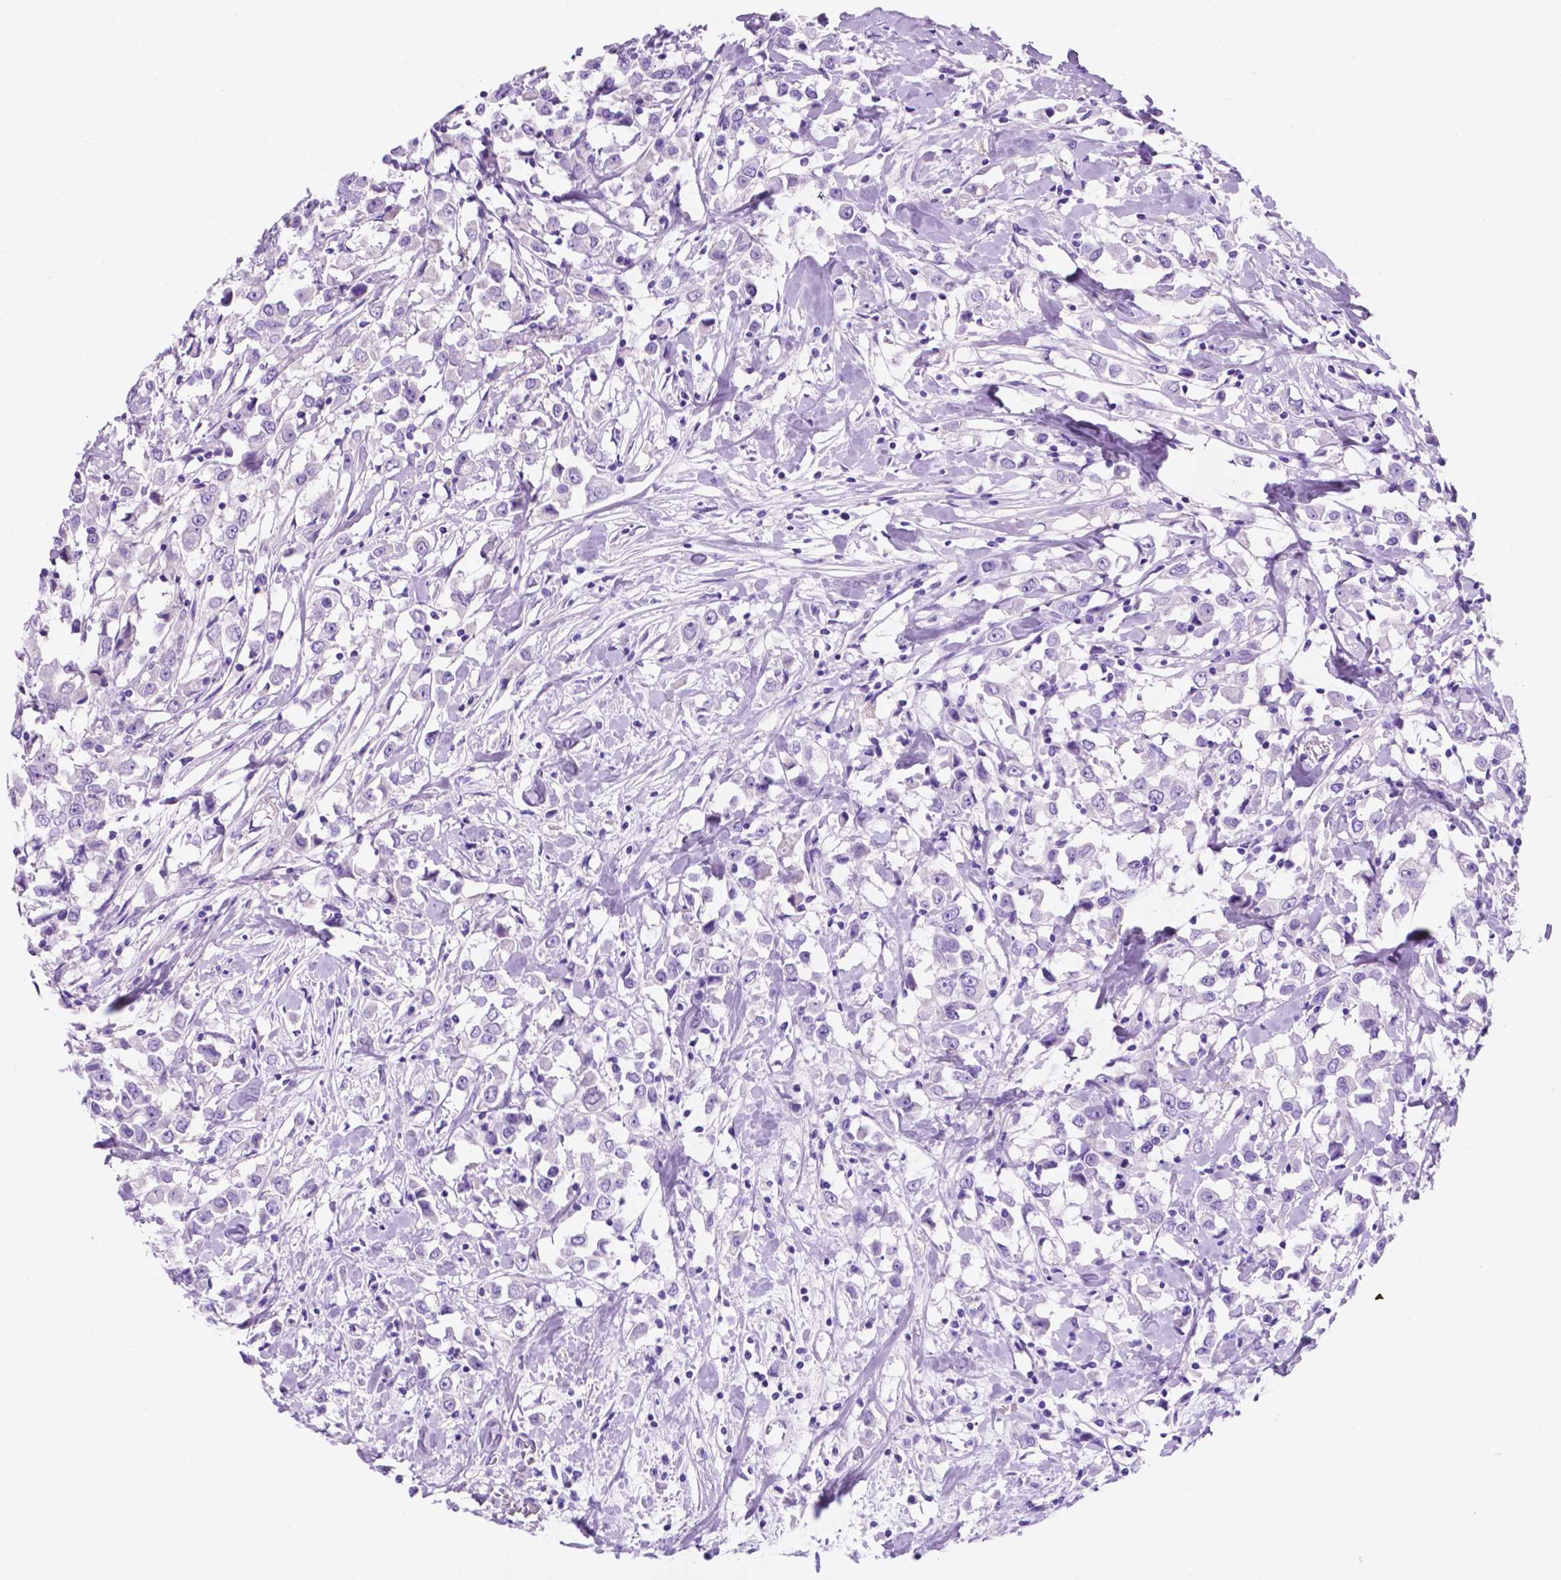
{"staining": {"intensity": "negative", "quantity": "none", "location": "none"}, "tissue": "breast cancer", "cell_type": "Tumor cells", "image_type": "cancer", "snomed": [{"axis": "morphology", "description": "Duct carcinoma"}, {"axis": "topography", "description": "Breast"}], "caption": "Immunohistochemistry (IHC) histopathology image of neoplastic tissue: breast infiltrating ductal carcinoma stained with DAB displays no significant protein positivity in tumor cells.", "gene": "FOXB2", "patient": {"sex": "female", "age": 61}}